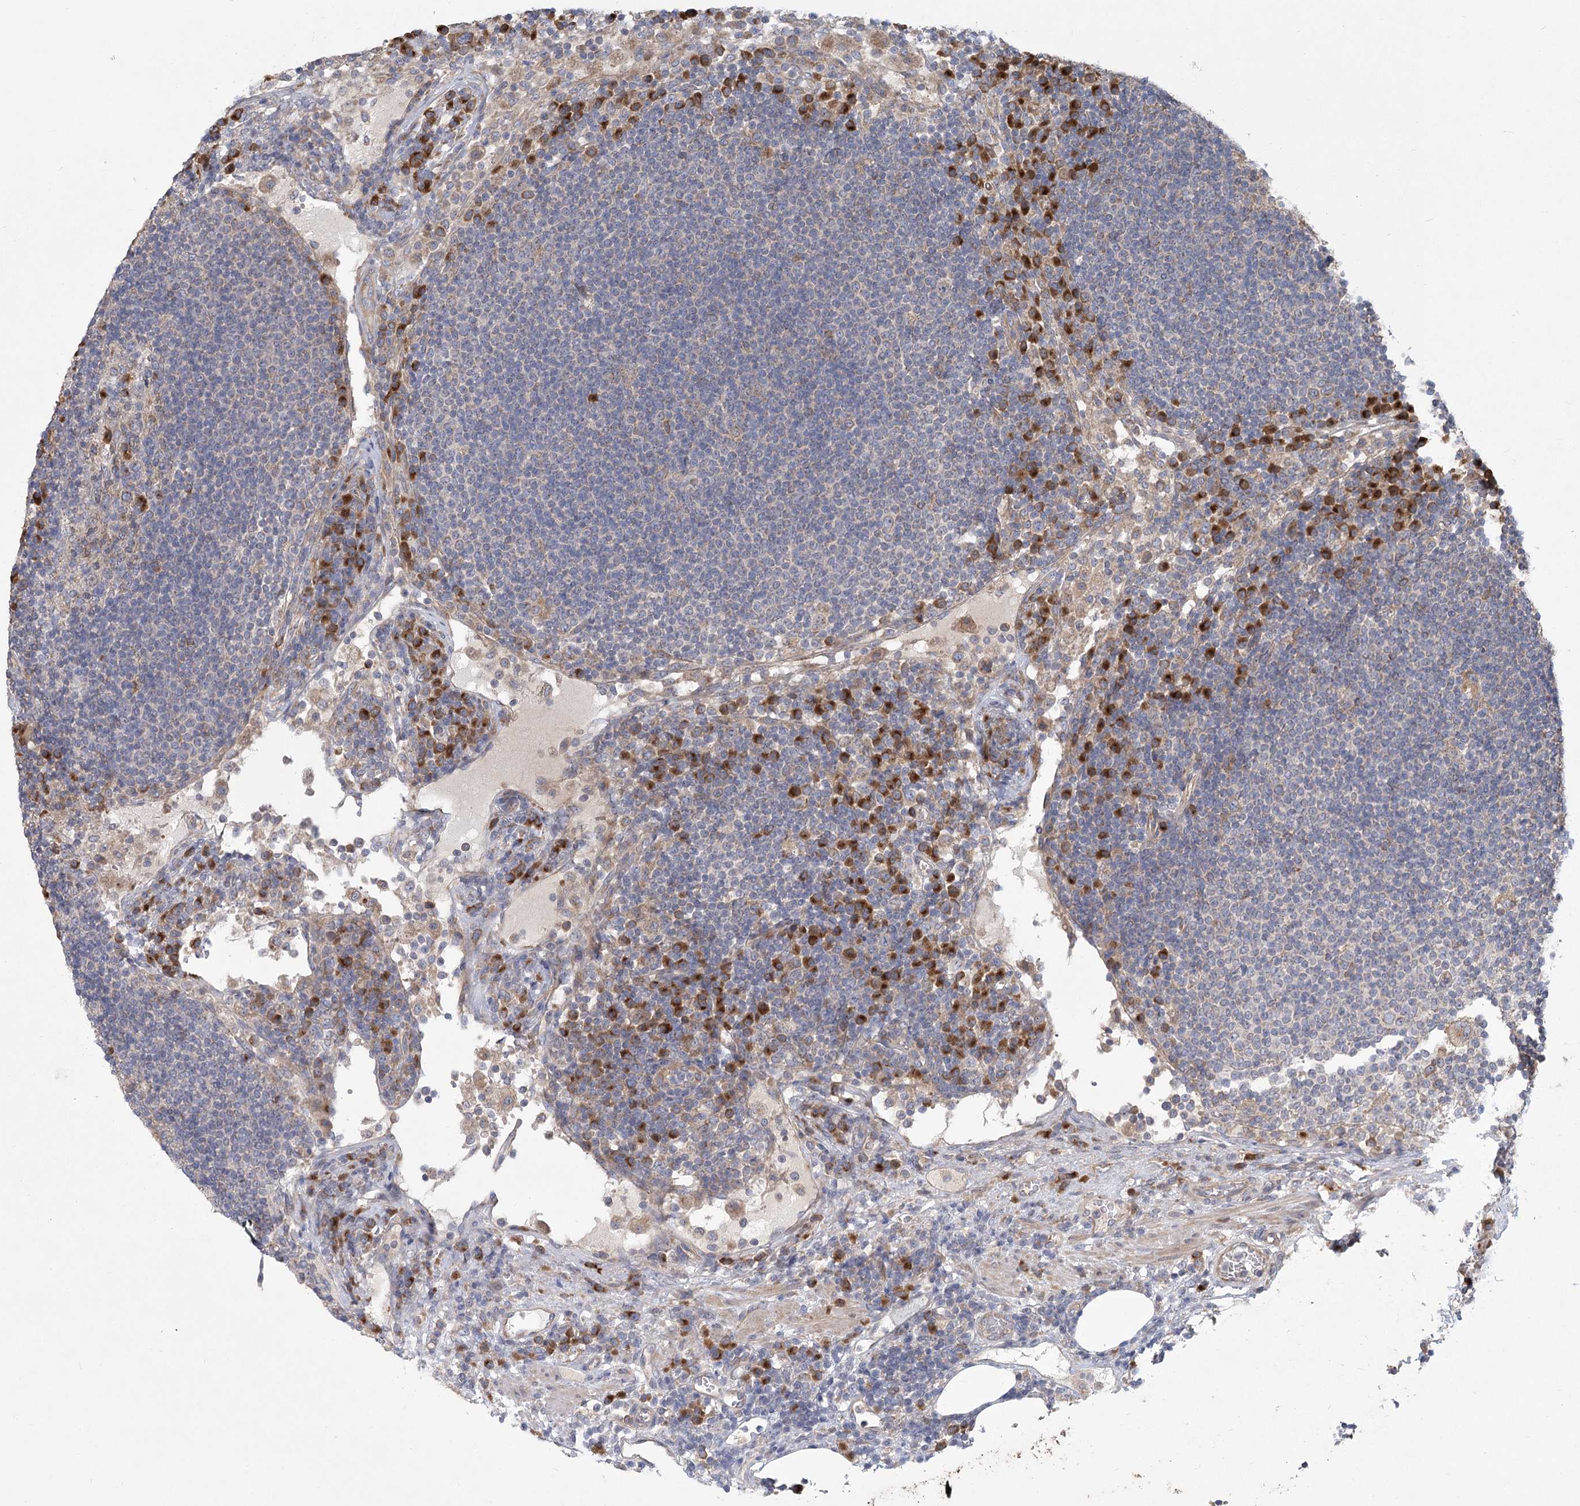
{"staining": {"intensity": "strong", "quantity": "<25%", "location": "cytoplasmic/membranous"}, "tissue": "lymph node", "cell_type": "Germinal center cells", "image_type": "normal", "snomed": [{"axis": "morphology", "description": "Normal tissue, NOS"}, {"axis": "topography", "description": "Lymph node"}], "caption": "Lymph node stained with DAB (3,3'-diaminobenzidine) IHC demonstrates medium levels of strong cytoplasmic/membranous expression in approximately <25% of germinal center cells.", "gene": "CNTLN", "patient": {"sex": "female", "age": 53}}